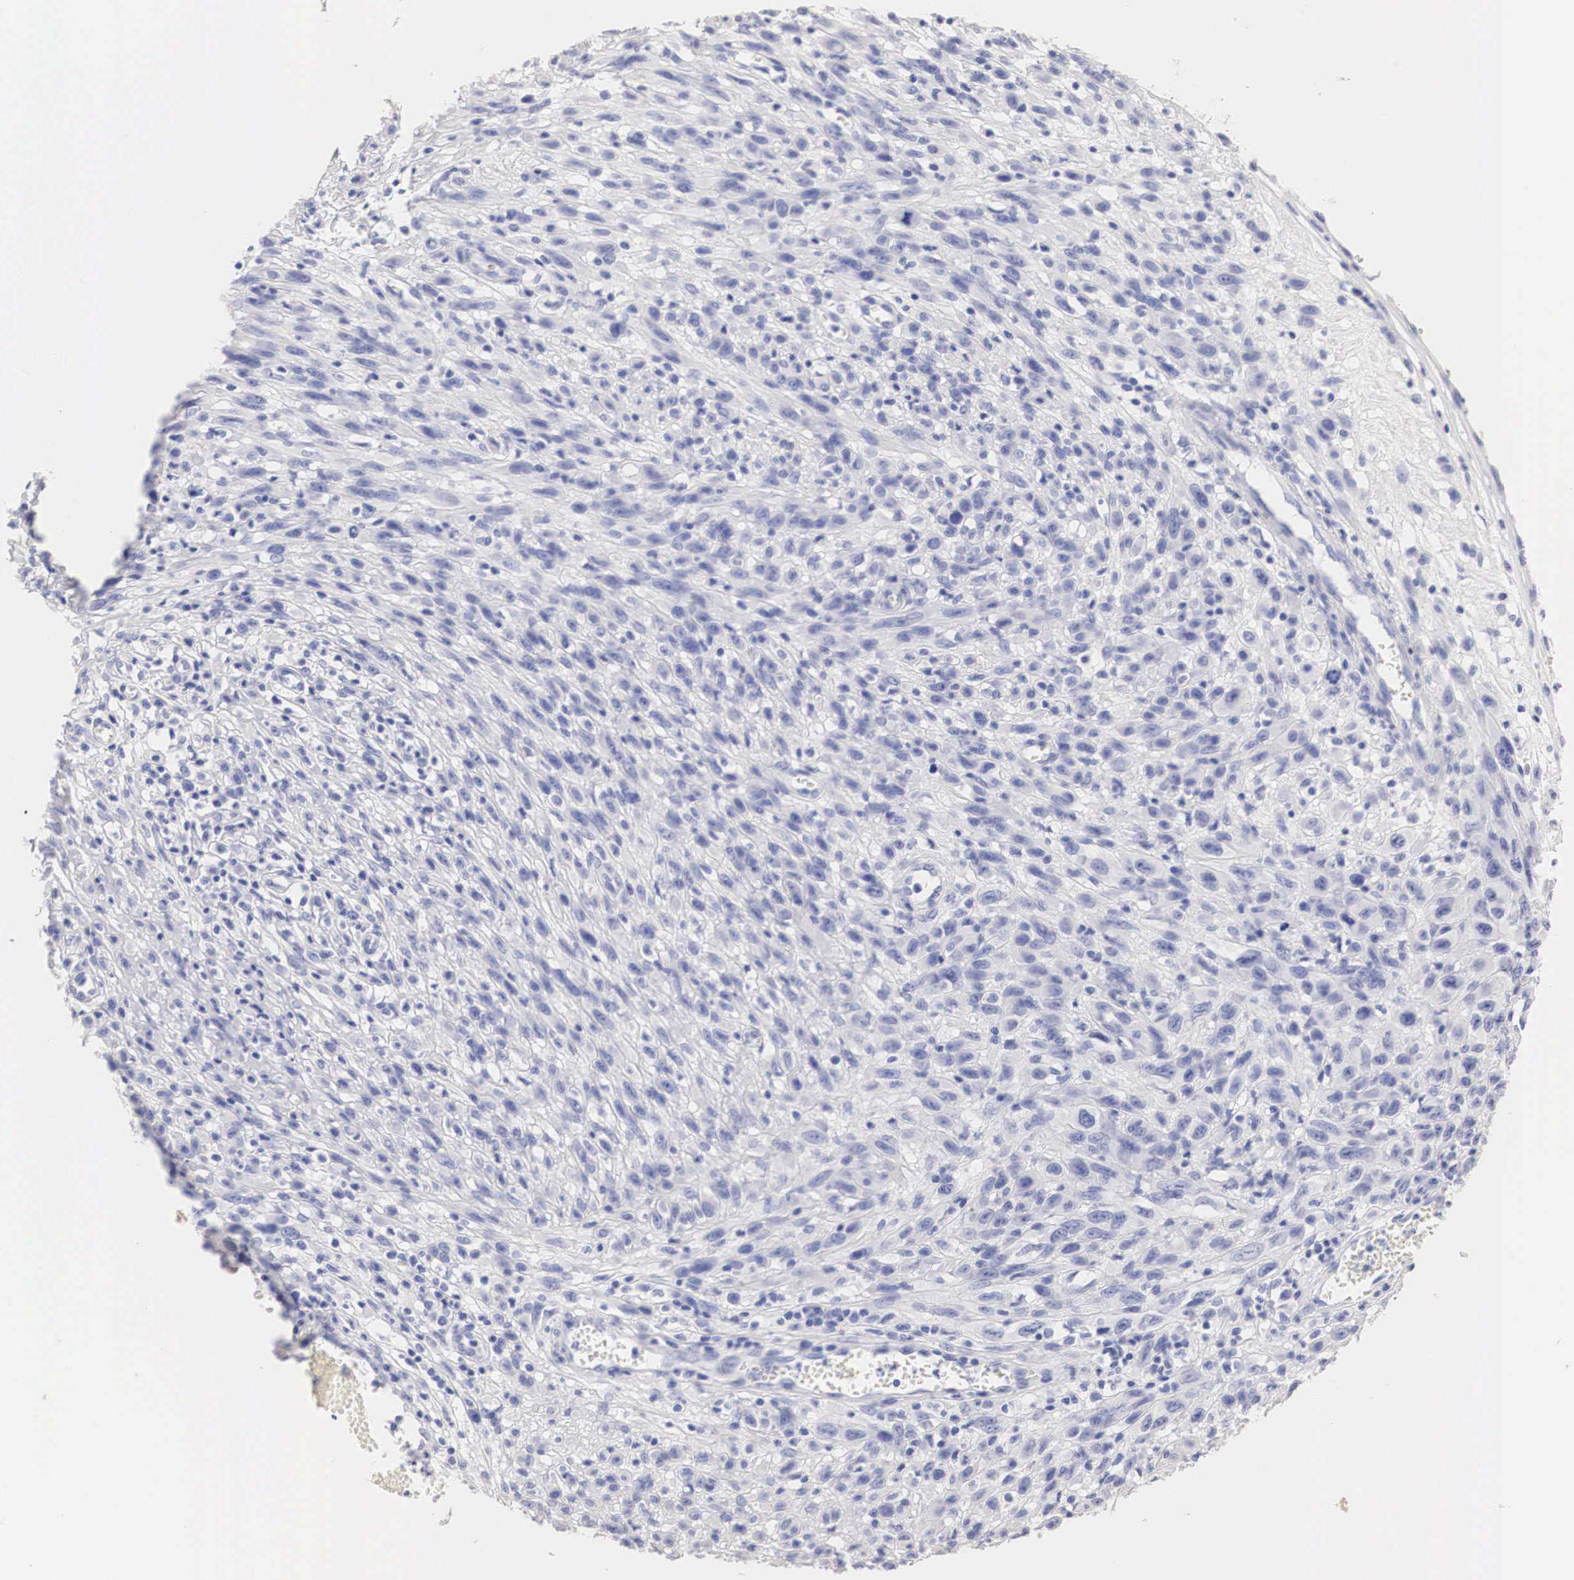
{"staining": {"intensity": "negative", "quantity": "none", "location": "none"}, "tissue": "melanoma", "cell_type": "Tumor cells", "image_type": "cancer", "snomed": [{"axis": "morphology", "description": "Malignant melanoma, NOS"}, {"axis": "topography", "description": "Skin"}], "caption": "Human malignant melanoma stained for a protein using IHC displays no expression in tumor cells.", "gene": "ERBB2", "patient": {"sex": "male", "age": 51}}